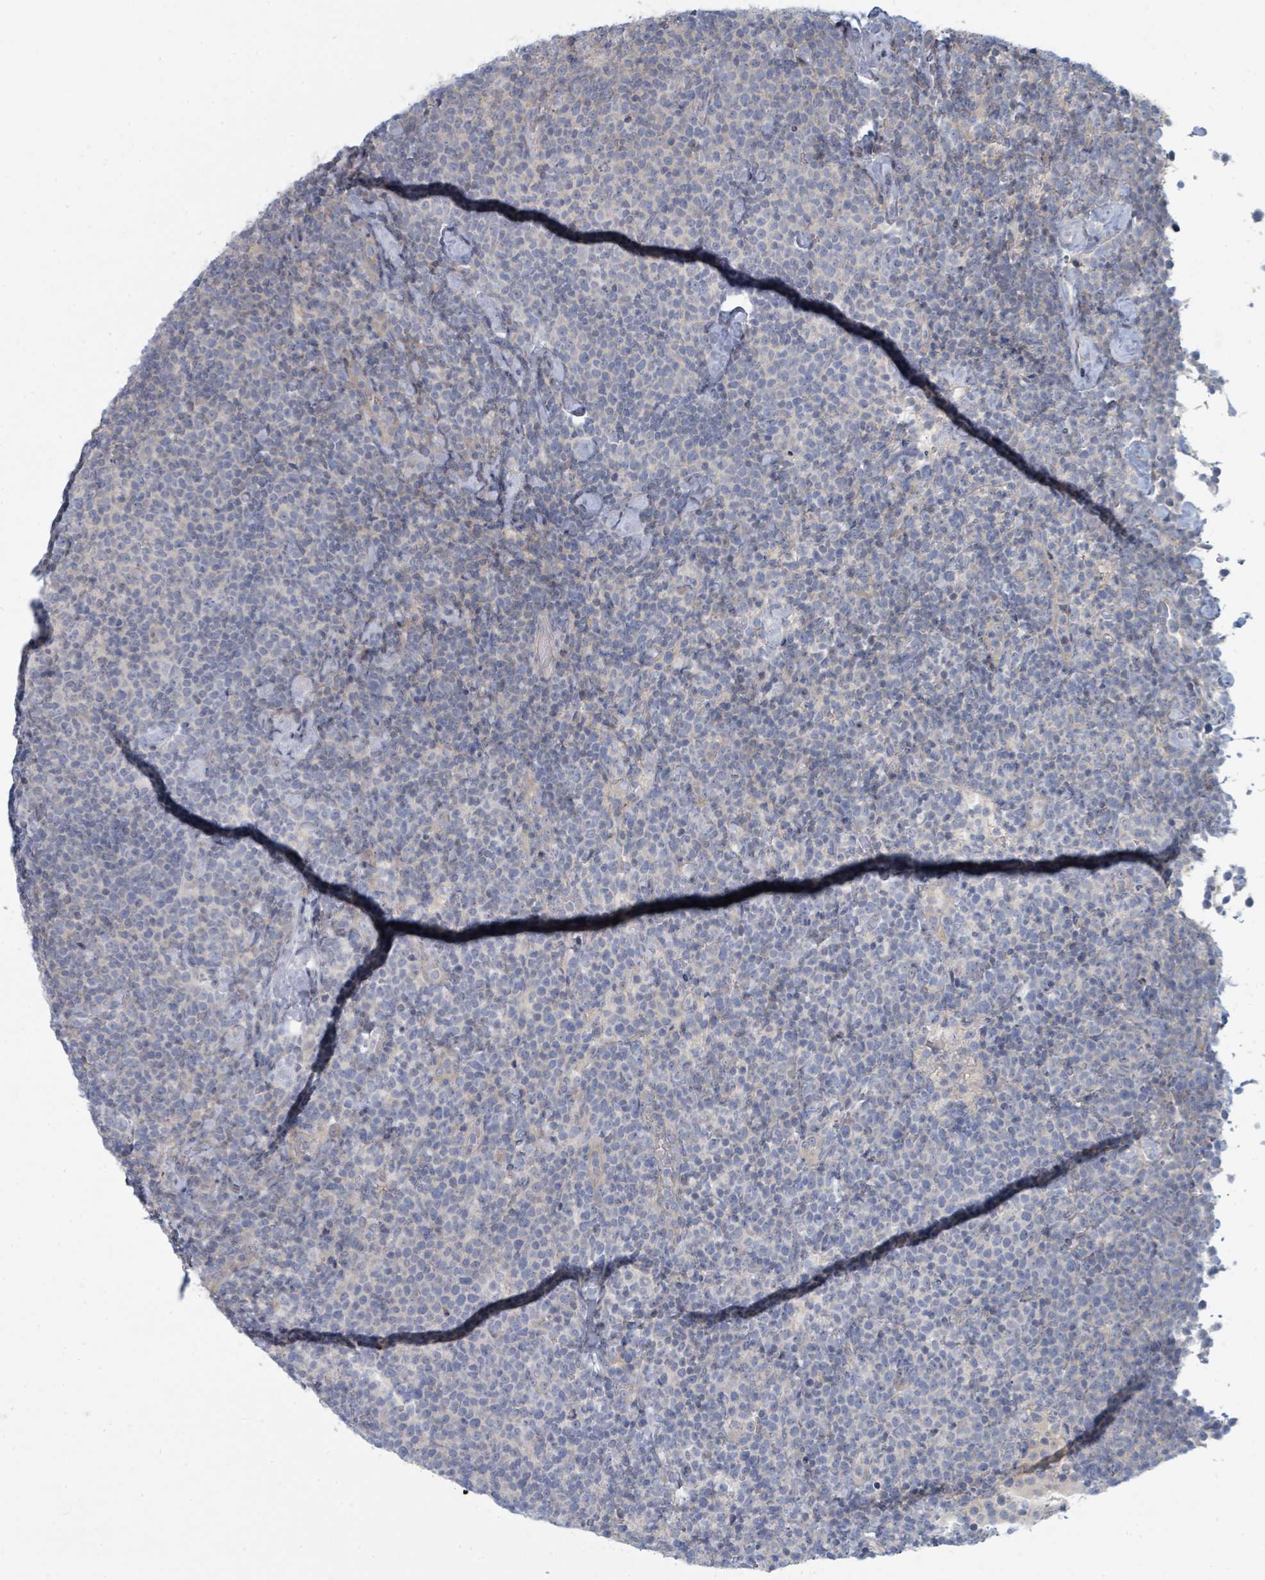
{"staining": {"intensity": "negative", "quantity": "none", "location": "none"}, "tissue": "lymphoma", "cell_type": "Tumor cells", "image_type": "cancer", "snomed": [{"axis": "morphology", "description": "Malignant lymphoma, non-Hodgkin's type, High grade"}, {"axis": "topography", "description": "Lymph node"}], "caption": "Tumor cells show no significant staining in high-grade malignant lymphoma, non-Hodgkin's type.", "gene": "SLC25A45", "patient": {"sex": "male", "age": 61}}